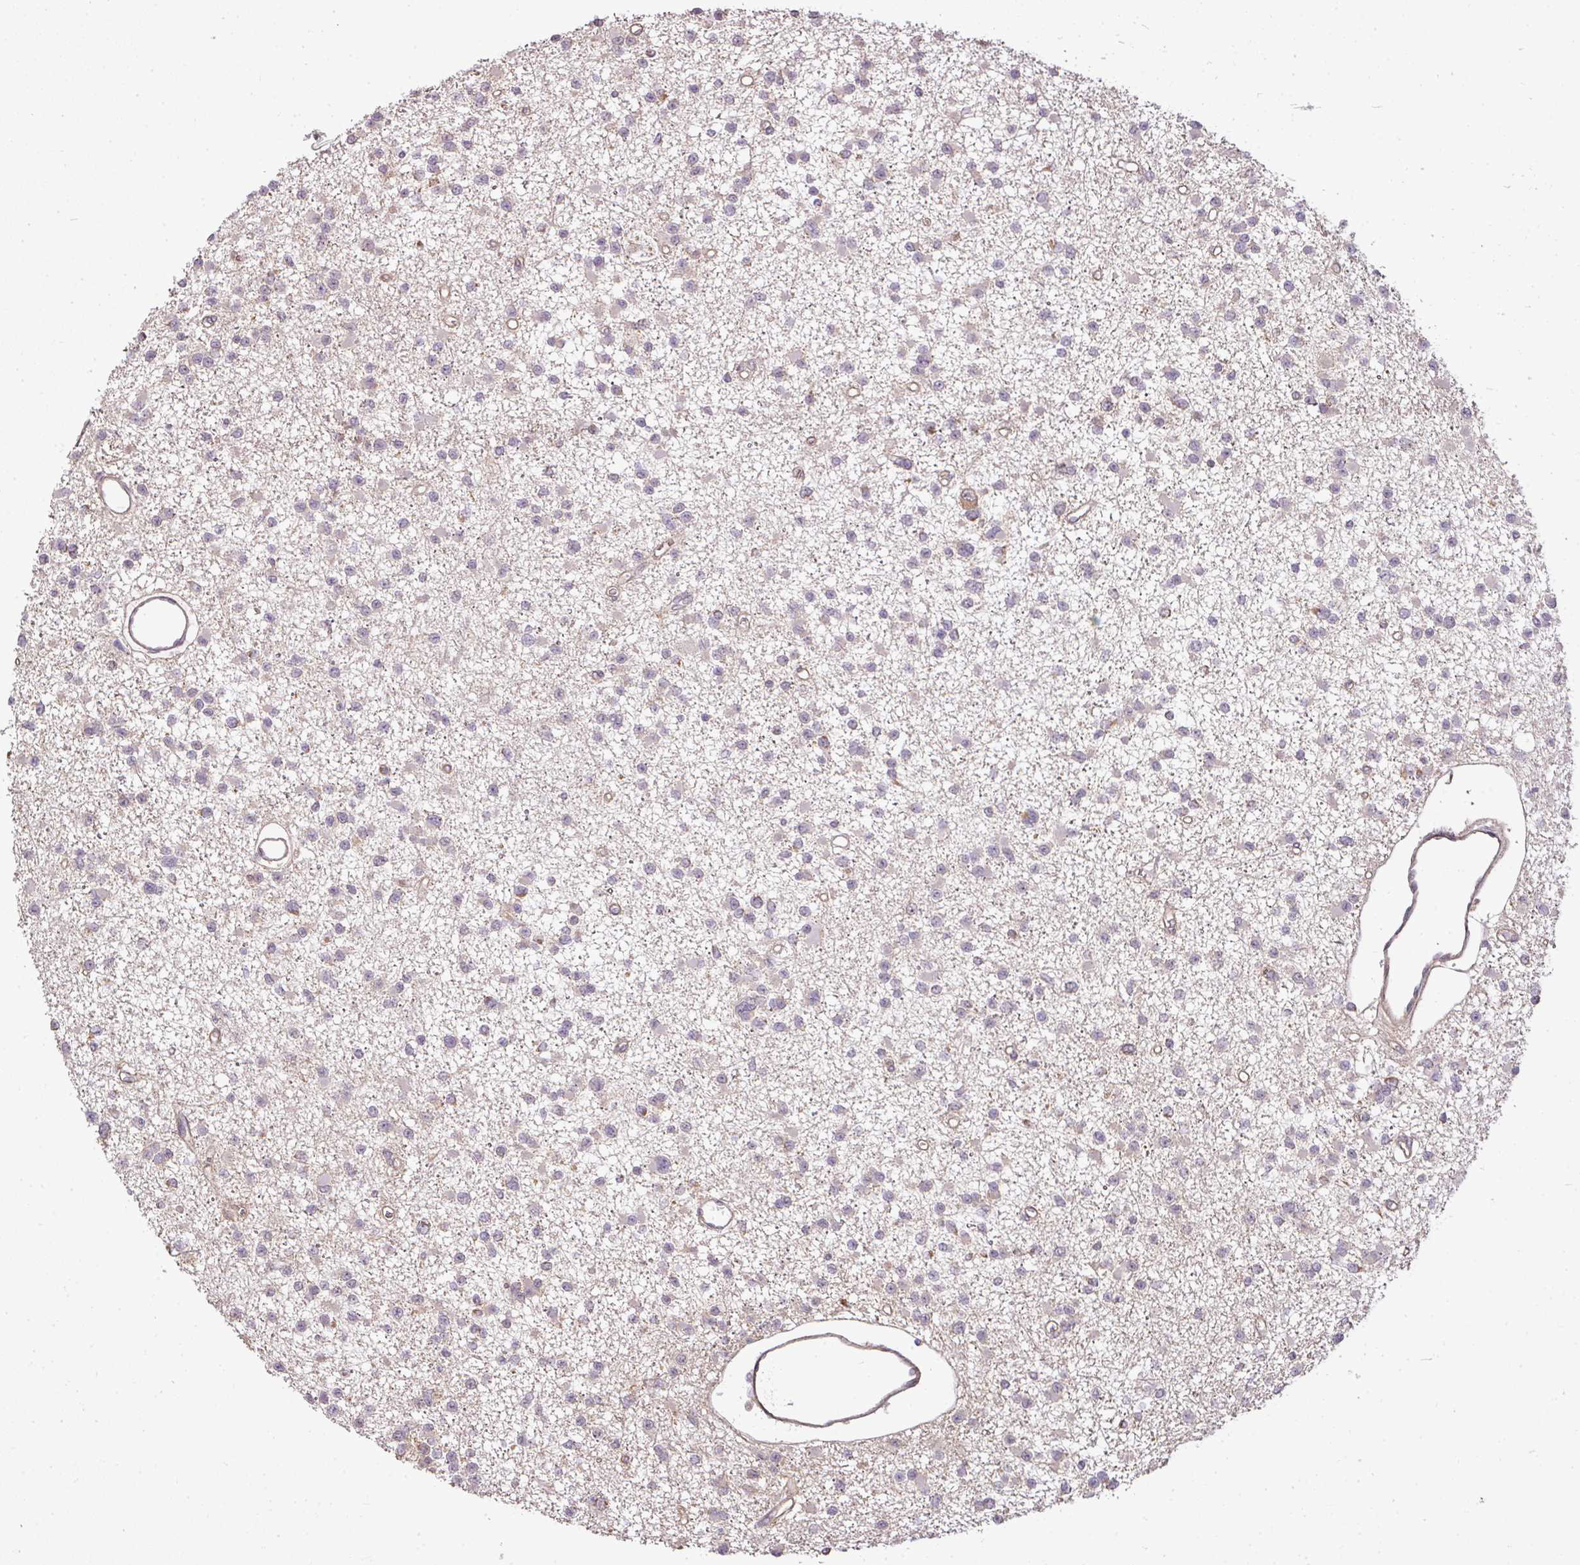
{"staining": {"intensity": "negative", "quantity": "none", "location": "none"}, "tissue": "glioma", "cell_type": "Tumor cells", "image_type": "cancer", "snomed": [{"axis": "morphology", "description": "Glioma, malignant, Low grade"}, {"axis": "topography", "description": "Brain"}], "caption": "Glioma stained for a protein using IHC demonstrates no staining tumor cells.", "gene": "MYOM2", "patient": {"sex": "female", "age": 22}}